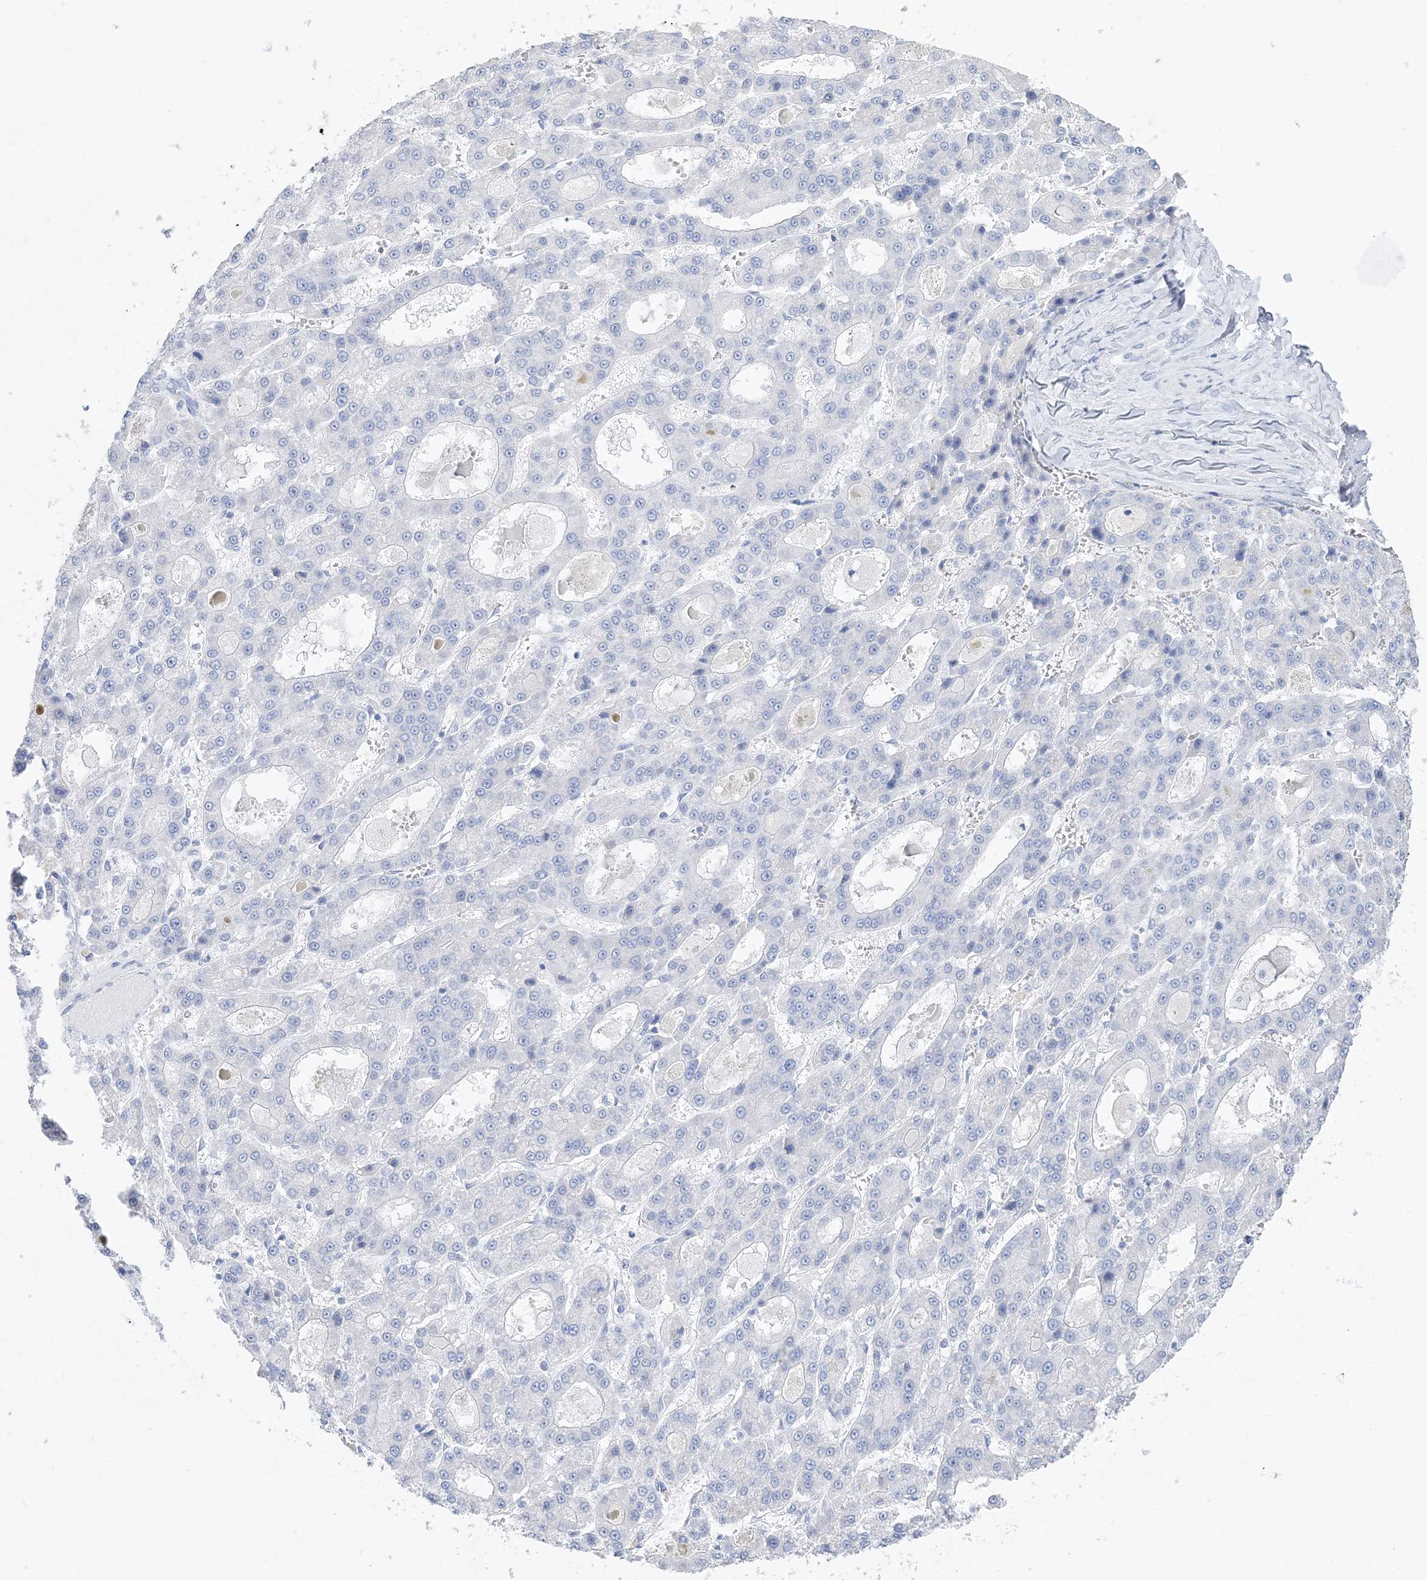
{"staining": {"intensity": "negative", "quantity": "none", "location": "none"}, "tissue": "liver cancer", "cell_type": "Tumor cells", "image_type": "cancer", "snomed": [{"axis": "morphology", "description": "Carcinoma, Hepatocellular, NOS"}, {"axis": "topography", "description": "Liver"}], "caption": "This is an IHC photomicrograph of human liver cancer. There is no positivity in tumor cells.", "gene": "TSPYL6", "patient": {"sex": "male", "age": 70}}